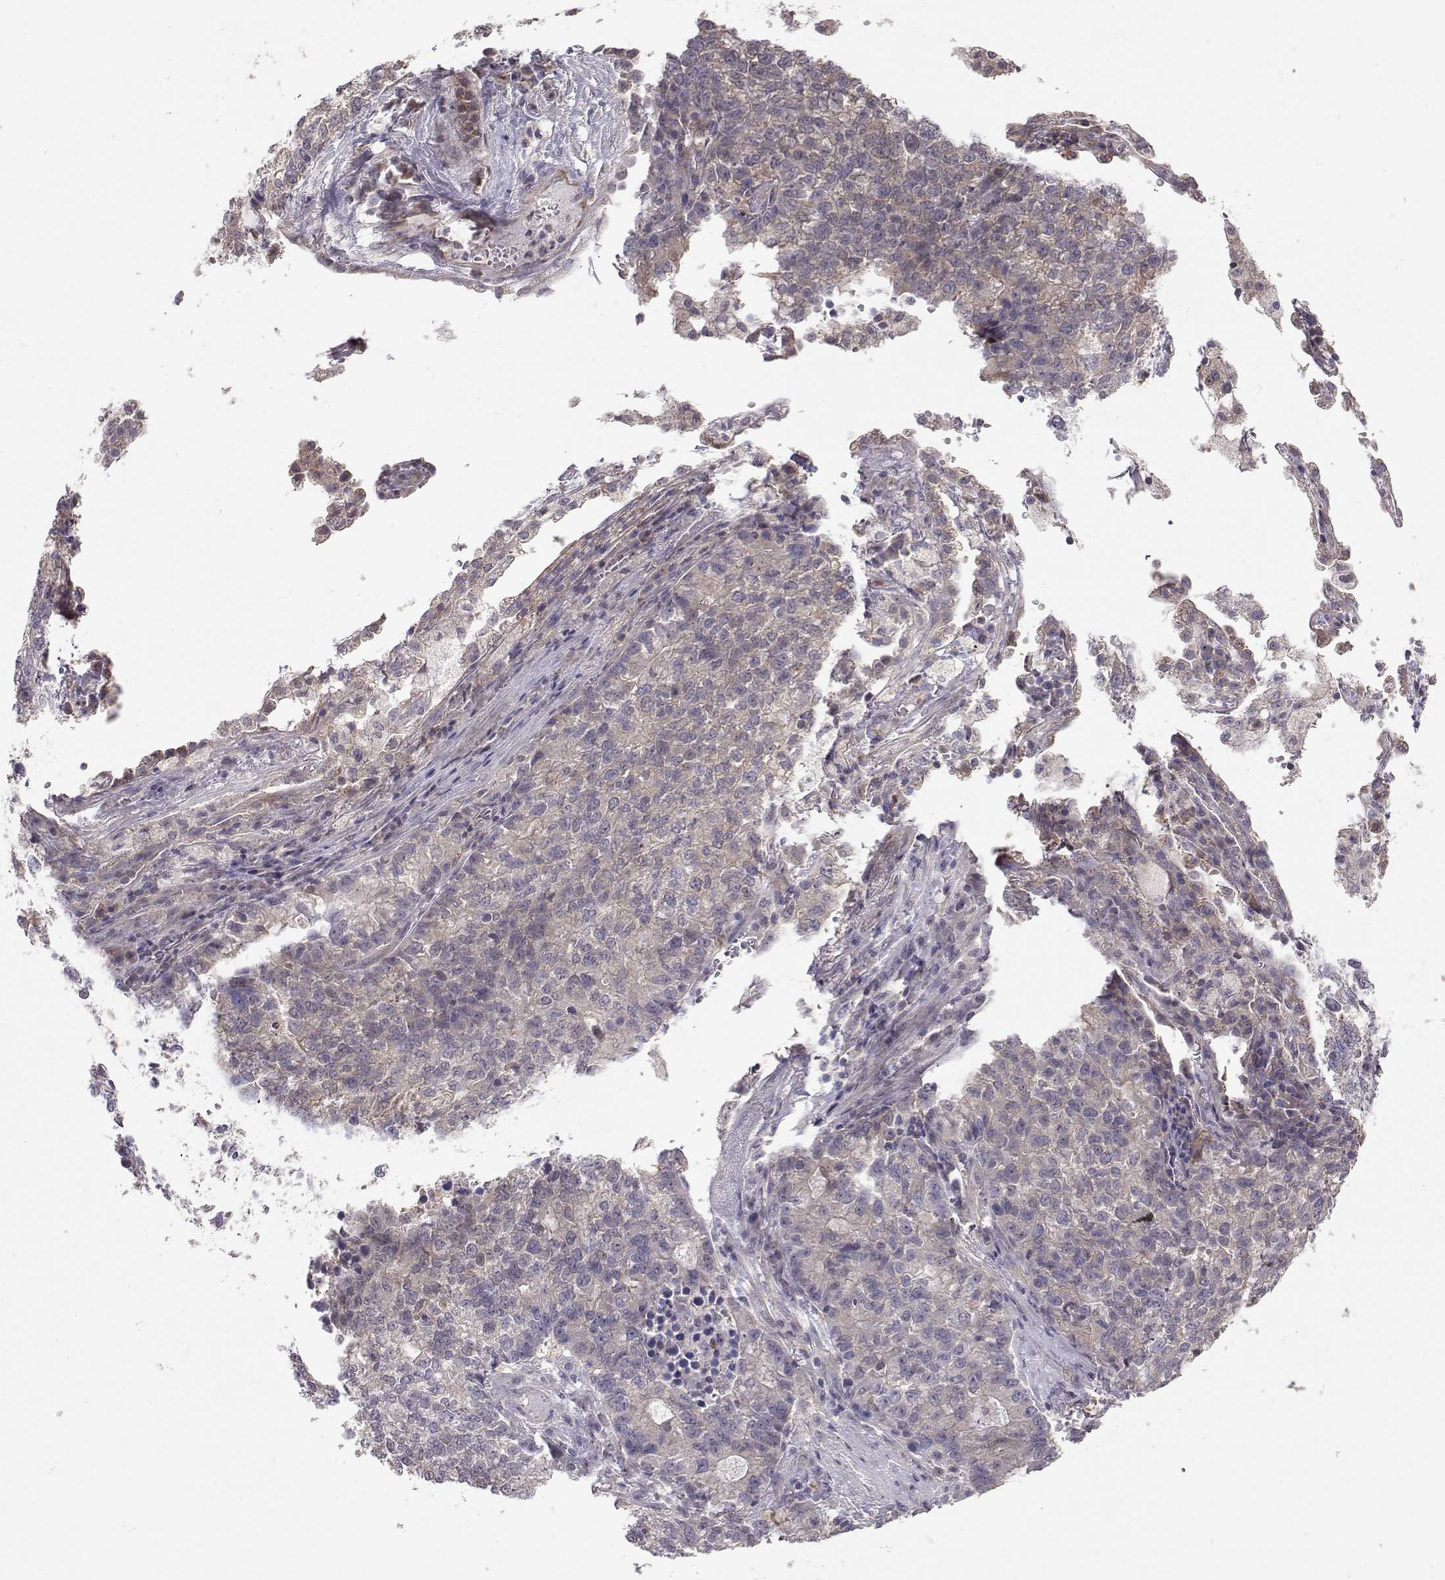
{"staining": {"intensity": "weak", "quantity": "<25%", "location": "cytoplasmic/membranous"}, "tissue": "lung cancer", "cell_type": "Tumor cells", "image_type": "cancer", "snomed": [{"axis": "morphology", "description": "Adenocarcinoma, NOS"}, {"axis": "topography", "description": "Lung"}], "caption": "IHC of human lung cancer (adenocarcinoma) reveals no expression in tumor cells.", "gene": "NCAM2", "patient": {"sex": "male", "age": 57}}